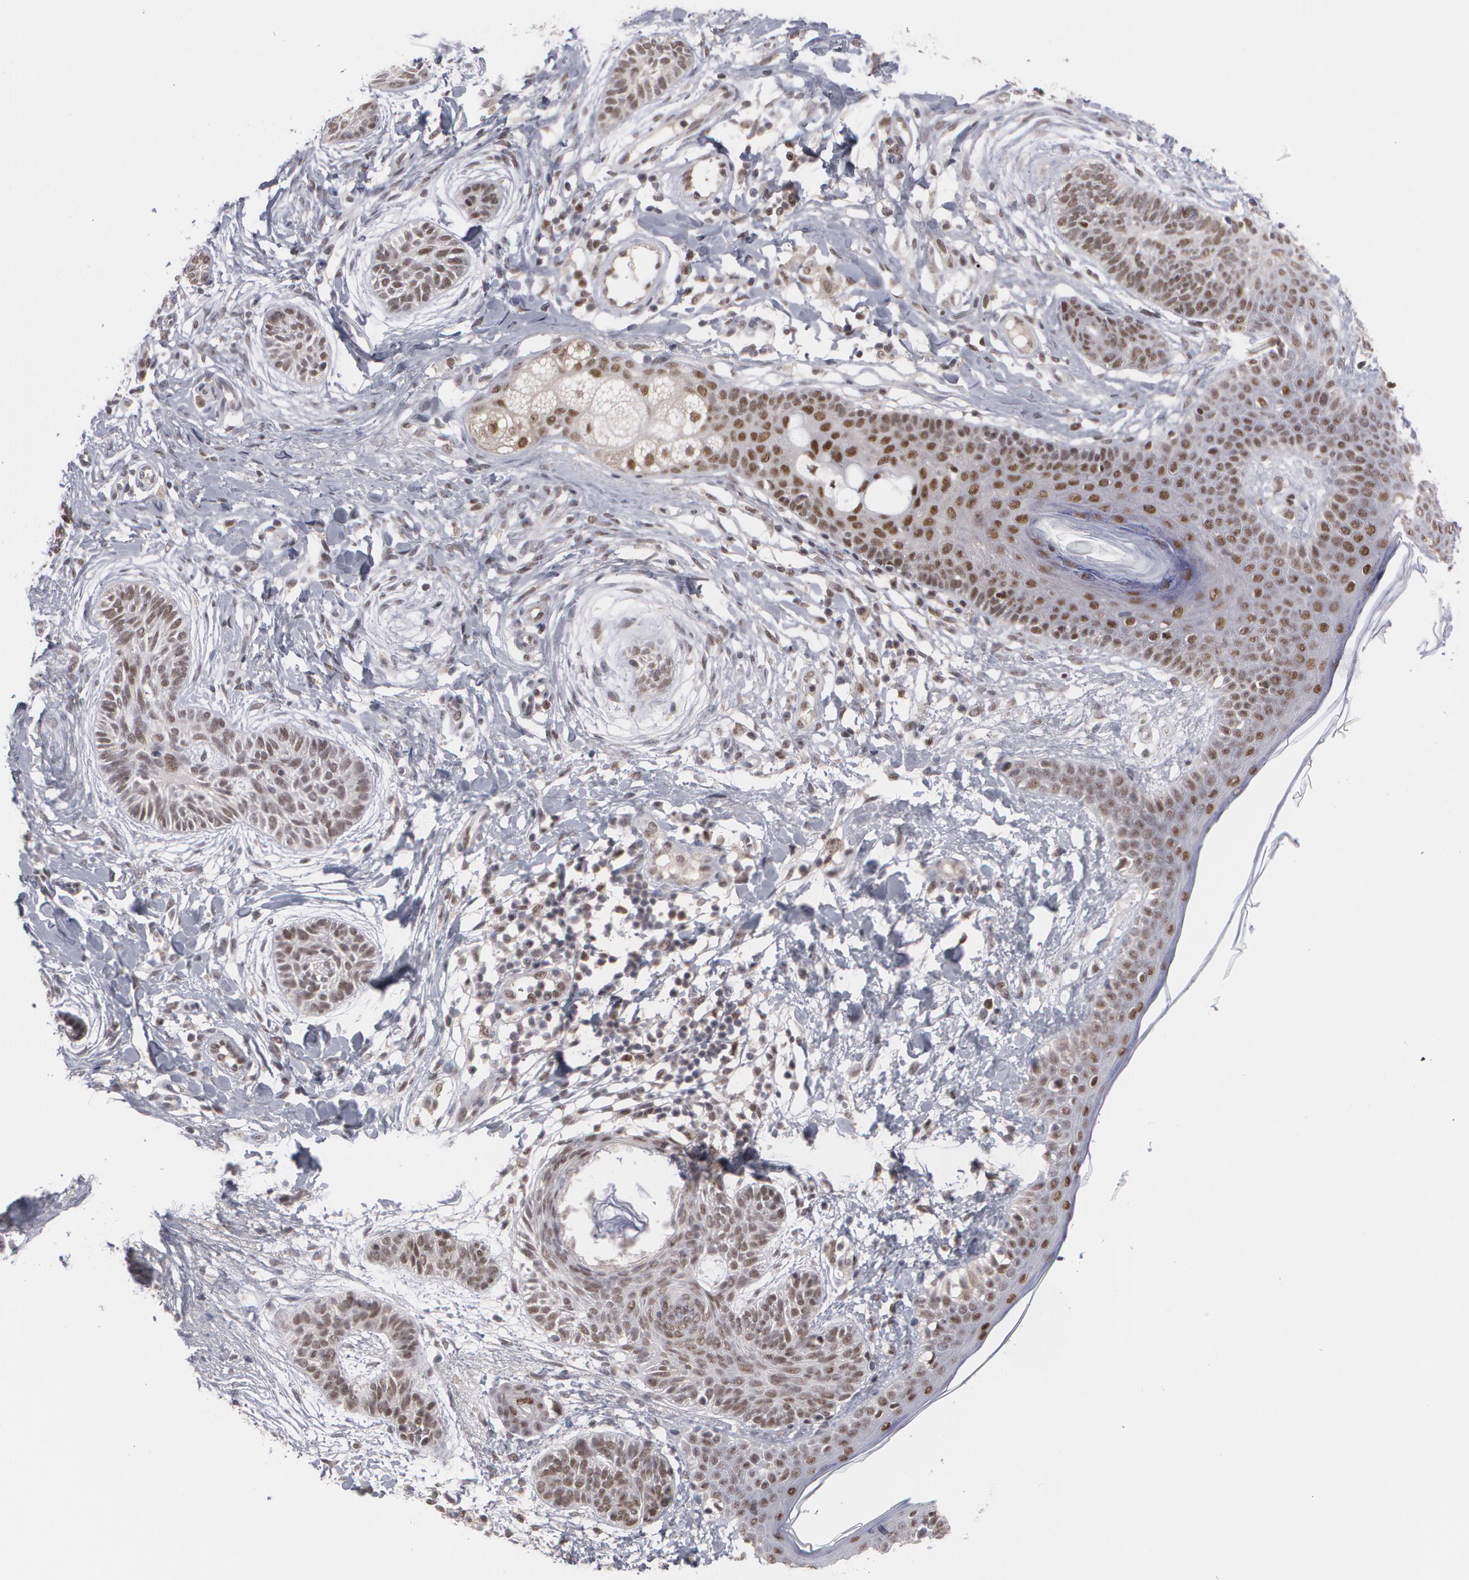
{"staining": {"intensity": "moderate", "quantity": ">75%", "location": "nuclear"}, "tissue": "skin cancer", "cell_type": "Tumor cells", "image_type": "cancer", "snomed": [{"axis": "morphology", "description": "Normal tissue, NOS"}, {"axis": "morphology", "description": "Basal cell carcinoma"}, {"axis": "topography", "description": "Skin"}], "caption": "Brown immunohistochemical staining in skin cancer (basal cell carcinoma) displays moderate nuclear expression in approximately >75% of tumor cells. Nuclei are stained in blue.", "gene": "INTS6", "patient": {"sex": "male", "age": 63}}